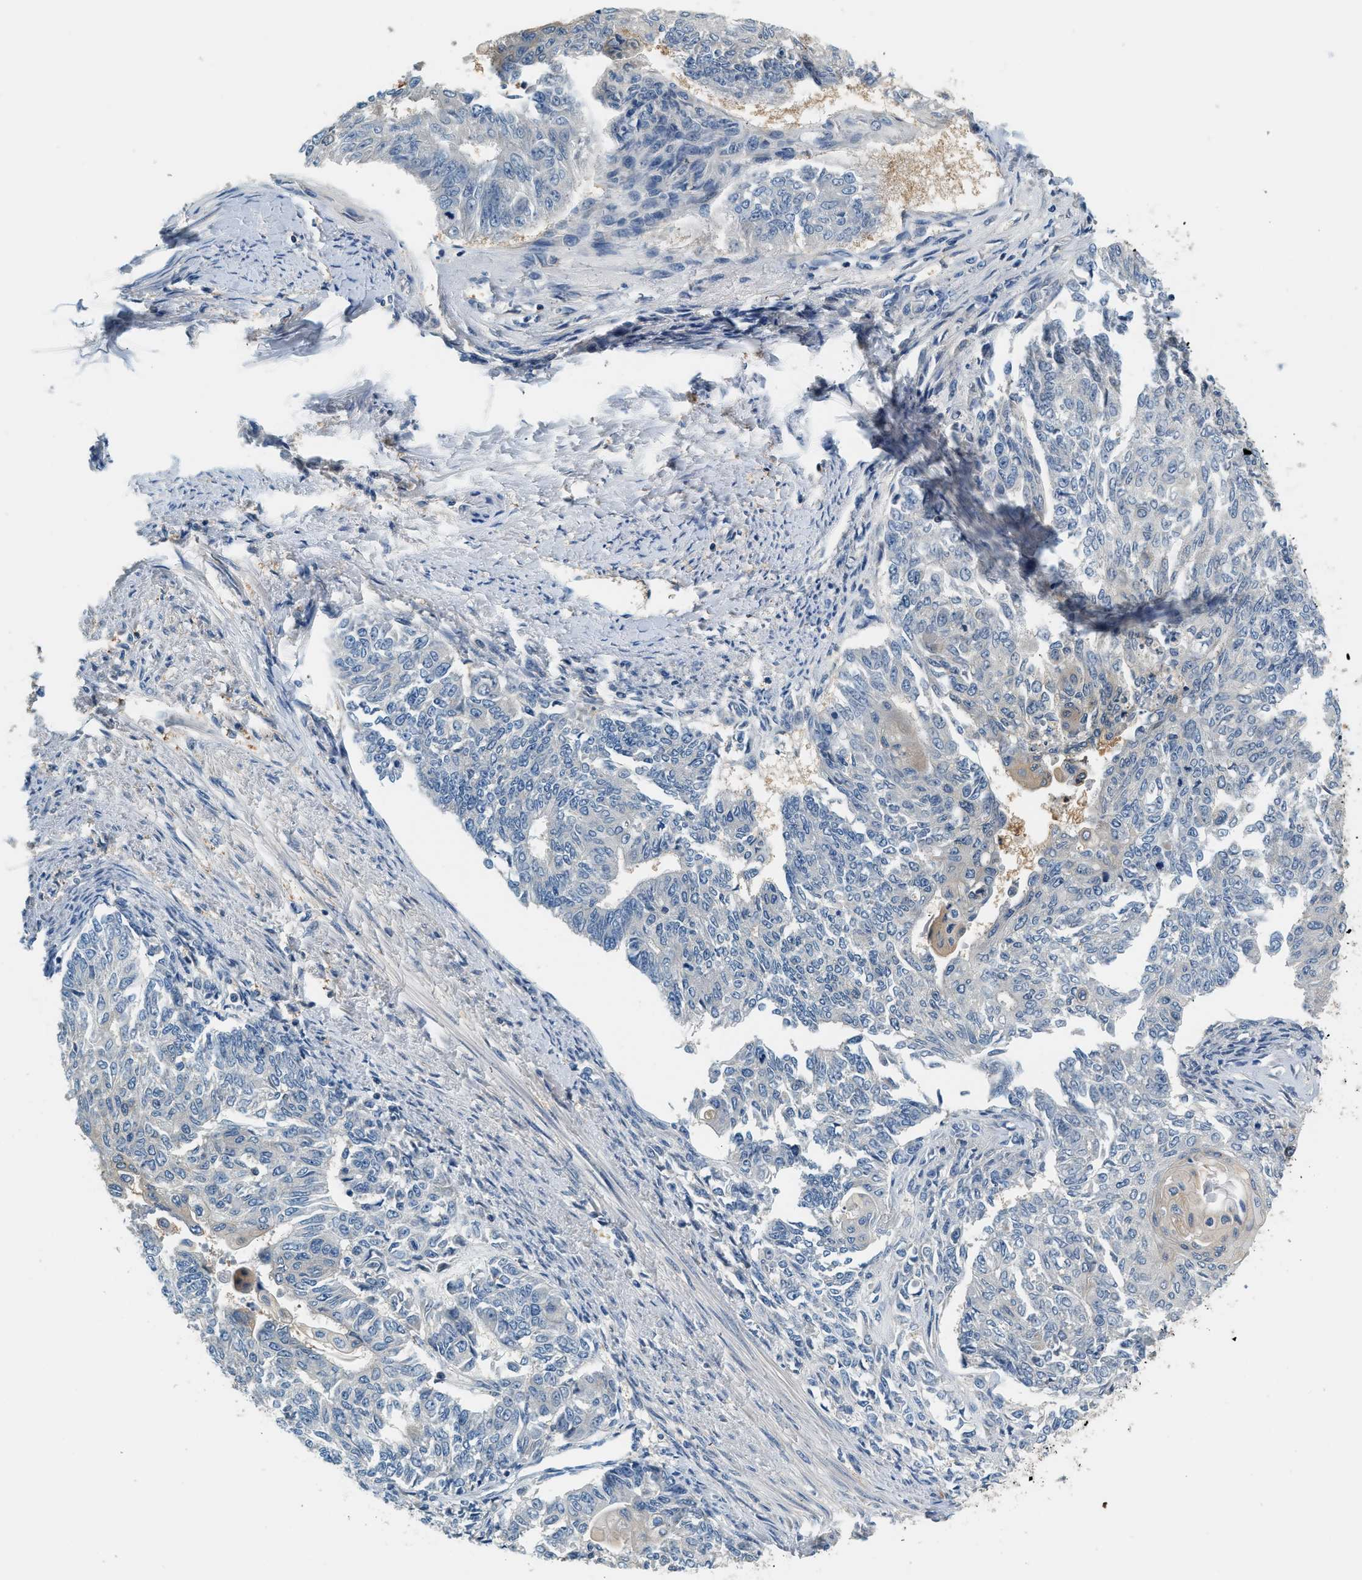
{"staining": {"intensity": "negative", "quantity": "none", "location": "none"}, "tissue": "endometrial cancer", "cell_type": "Tumor cells", "image_type": "cancer", "snomed": [{"axis": "morphology", "description": "Adenocarcinoma, NOS"}, {"axis": "topography", "description": "Endometrium"}], "caption": "Tumor cells are negative for protein expression in human adenocarcinoma (endometrial).", "gene": "SLC35E1", "patient": {"sex": "female", "age": 32}}